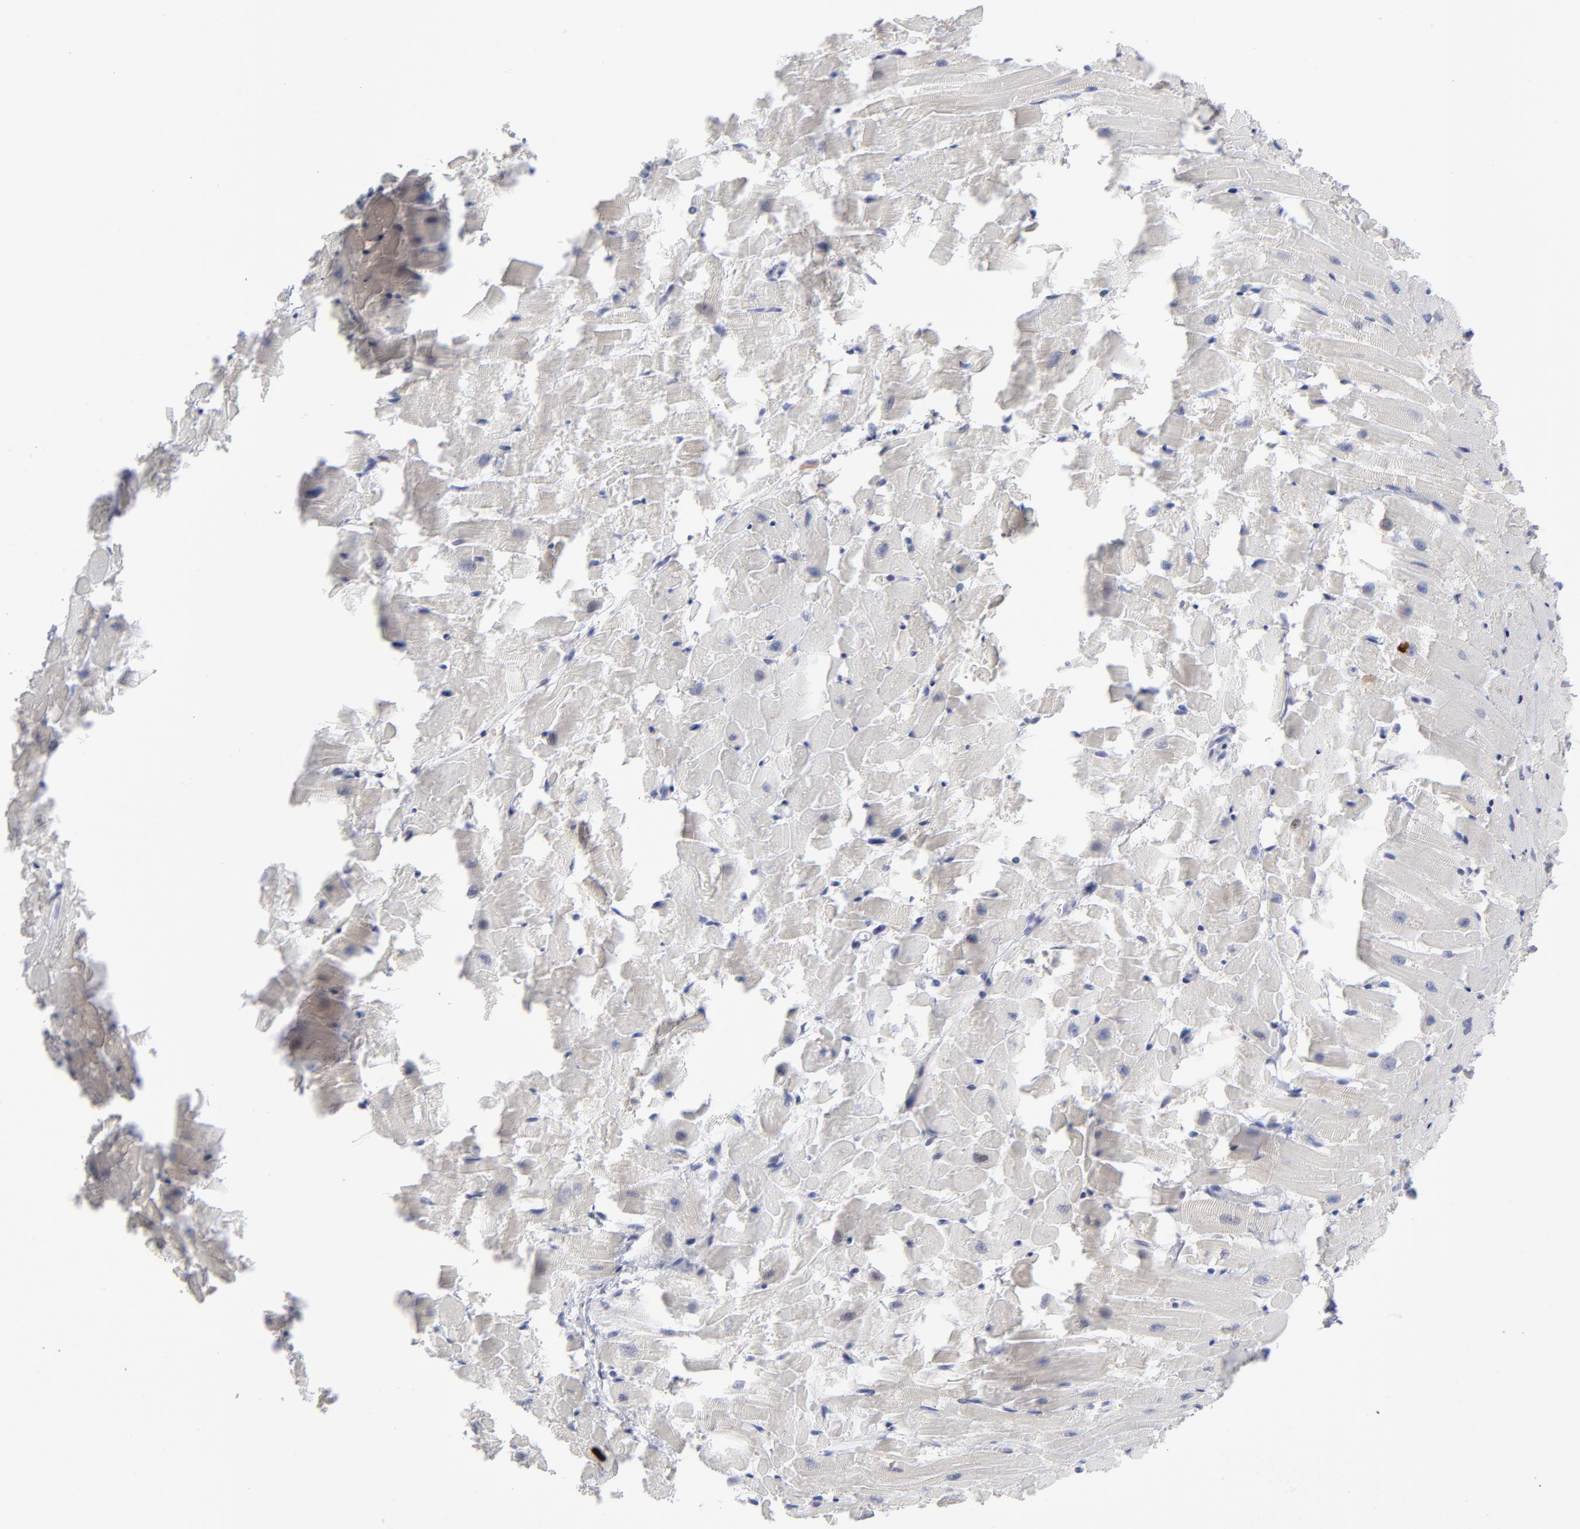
{"staining": {"intensity": "negative", "quantity": "none", "location": "none"}, "tissue": "heart muscle", "cell_type": "Cardiomyocytes", "image_type": "normal", "snomed": [{"axis": "morphology", "description": "Normal tissue, NOS"}, {"axis": "topography", "description": "Heart"}], "caption": "Immunohistochemical staining of normal human heart muscle shows no significant staining in cardiomyocytes. (DAB (3,3'-diaminobenzidine) IHC visualized using brightfield microscopy, high magnification).", "gene": "RPS24", "patient": {"sex": "female", "age": 19}}